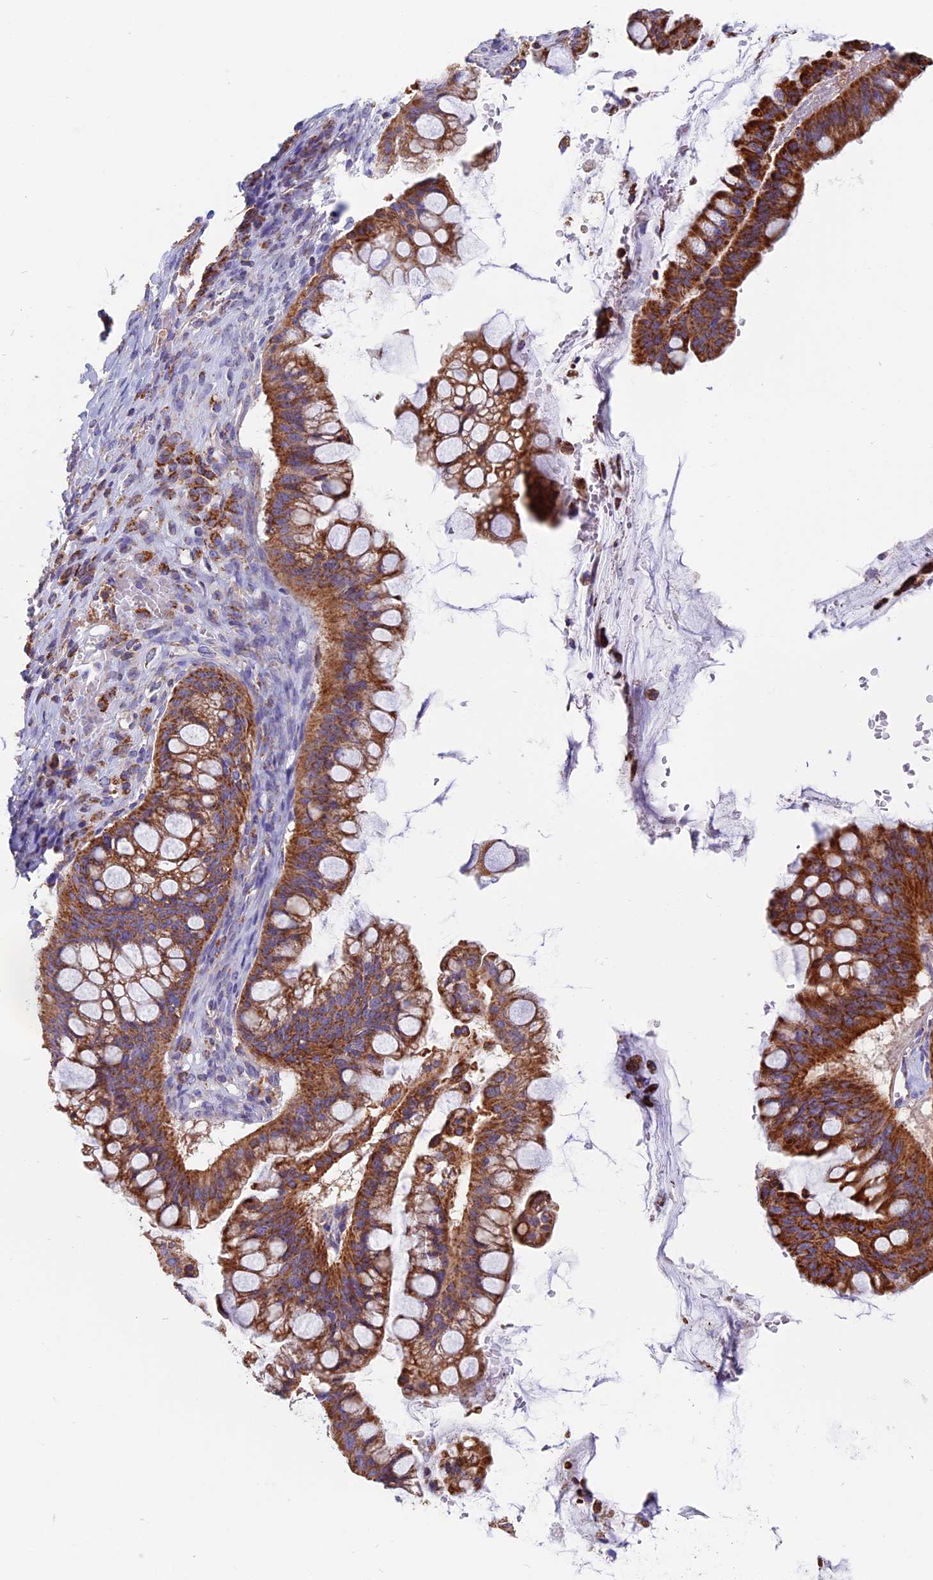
{"staining": {"intensity": "strong", "quantity": ">75%", "location": "cytoplasmic/membranous"}, "tissue": "ovarian cancer", "cell_type": "Tumor cells", "image_type": "cancer", "snomed": [{"axis": "morphology", "description": "Cystadenocarcinoma, mucinous, NOS"}, {"axis": "topography", "description": "Ovary"}], "caption": "Protein analysis of ovarian mucinous cystadenocarcinoma tissue reveals strong cytoplasmic/membranous staining in approximately >75% of tumor cells.", "gene": "HSD17B8", "patient": {"sex": "female", "age": 73}}